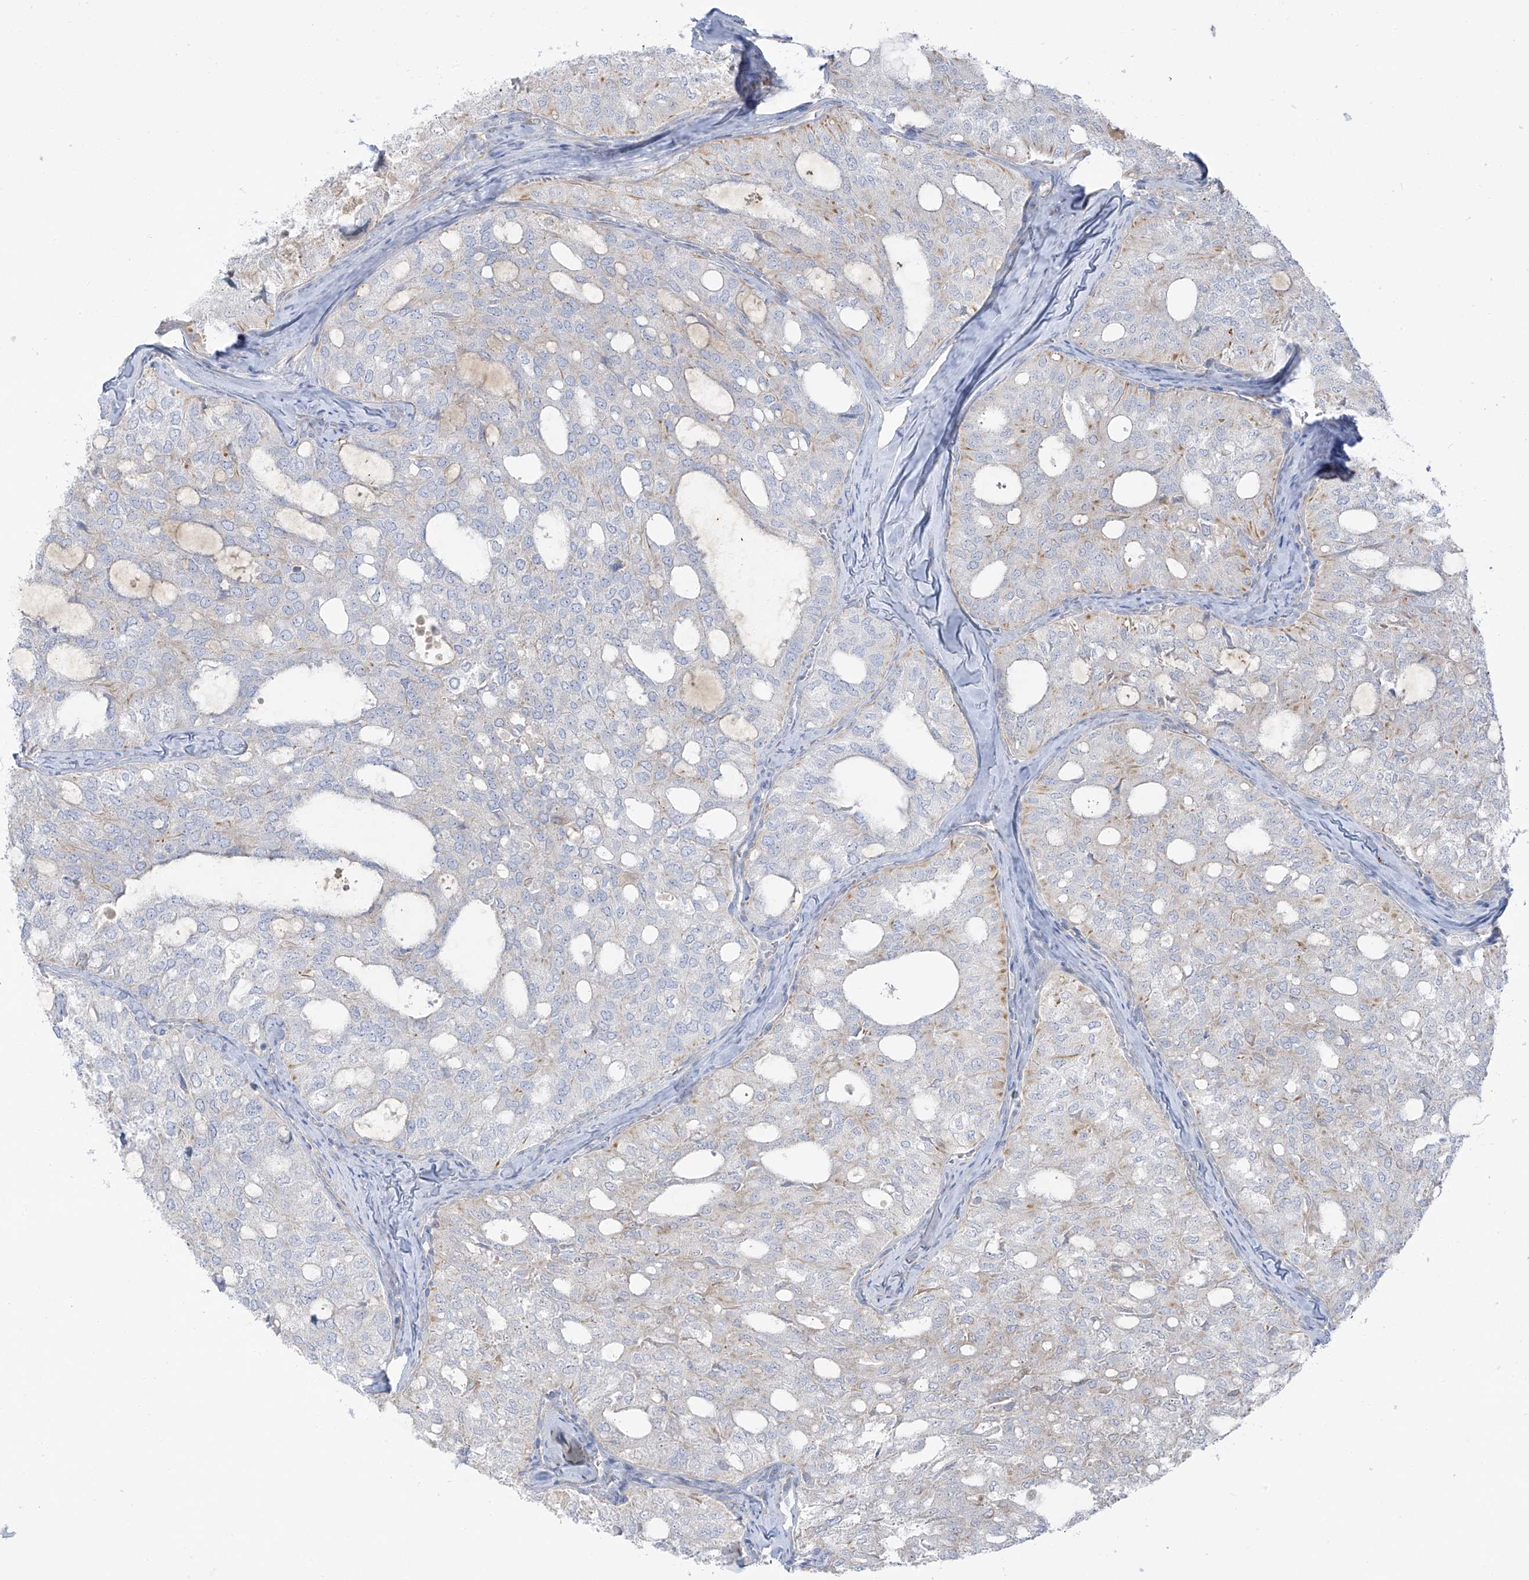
{"staining": {"intensity": "weak", "quantity": "<25%", "location": "cytoplasmic/membranous"}, "tissue": "thyroid cancer", "cell_type": "Tumor cells", "image_type": "cancer", "snomed": [{"axis": "morphology", "description": "Follicular adenoma carcinoma, NOS"}, {"axis": "topography", "description": "Thyroid gland"}], "caption": "This is a micrograph of immunohistochemistry staining of thyroid cancer, which shows no expression in tumor cells.", "gene": "TAL2", "patient": {"sex": "male", "age": 75}}